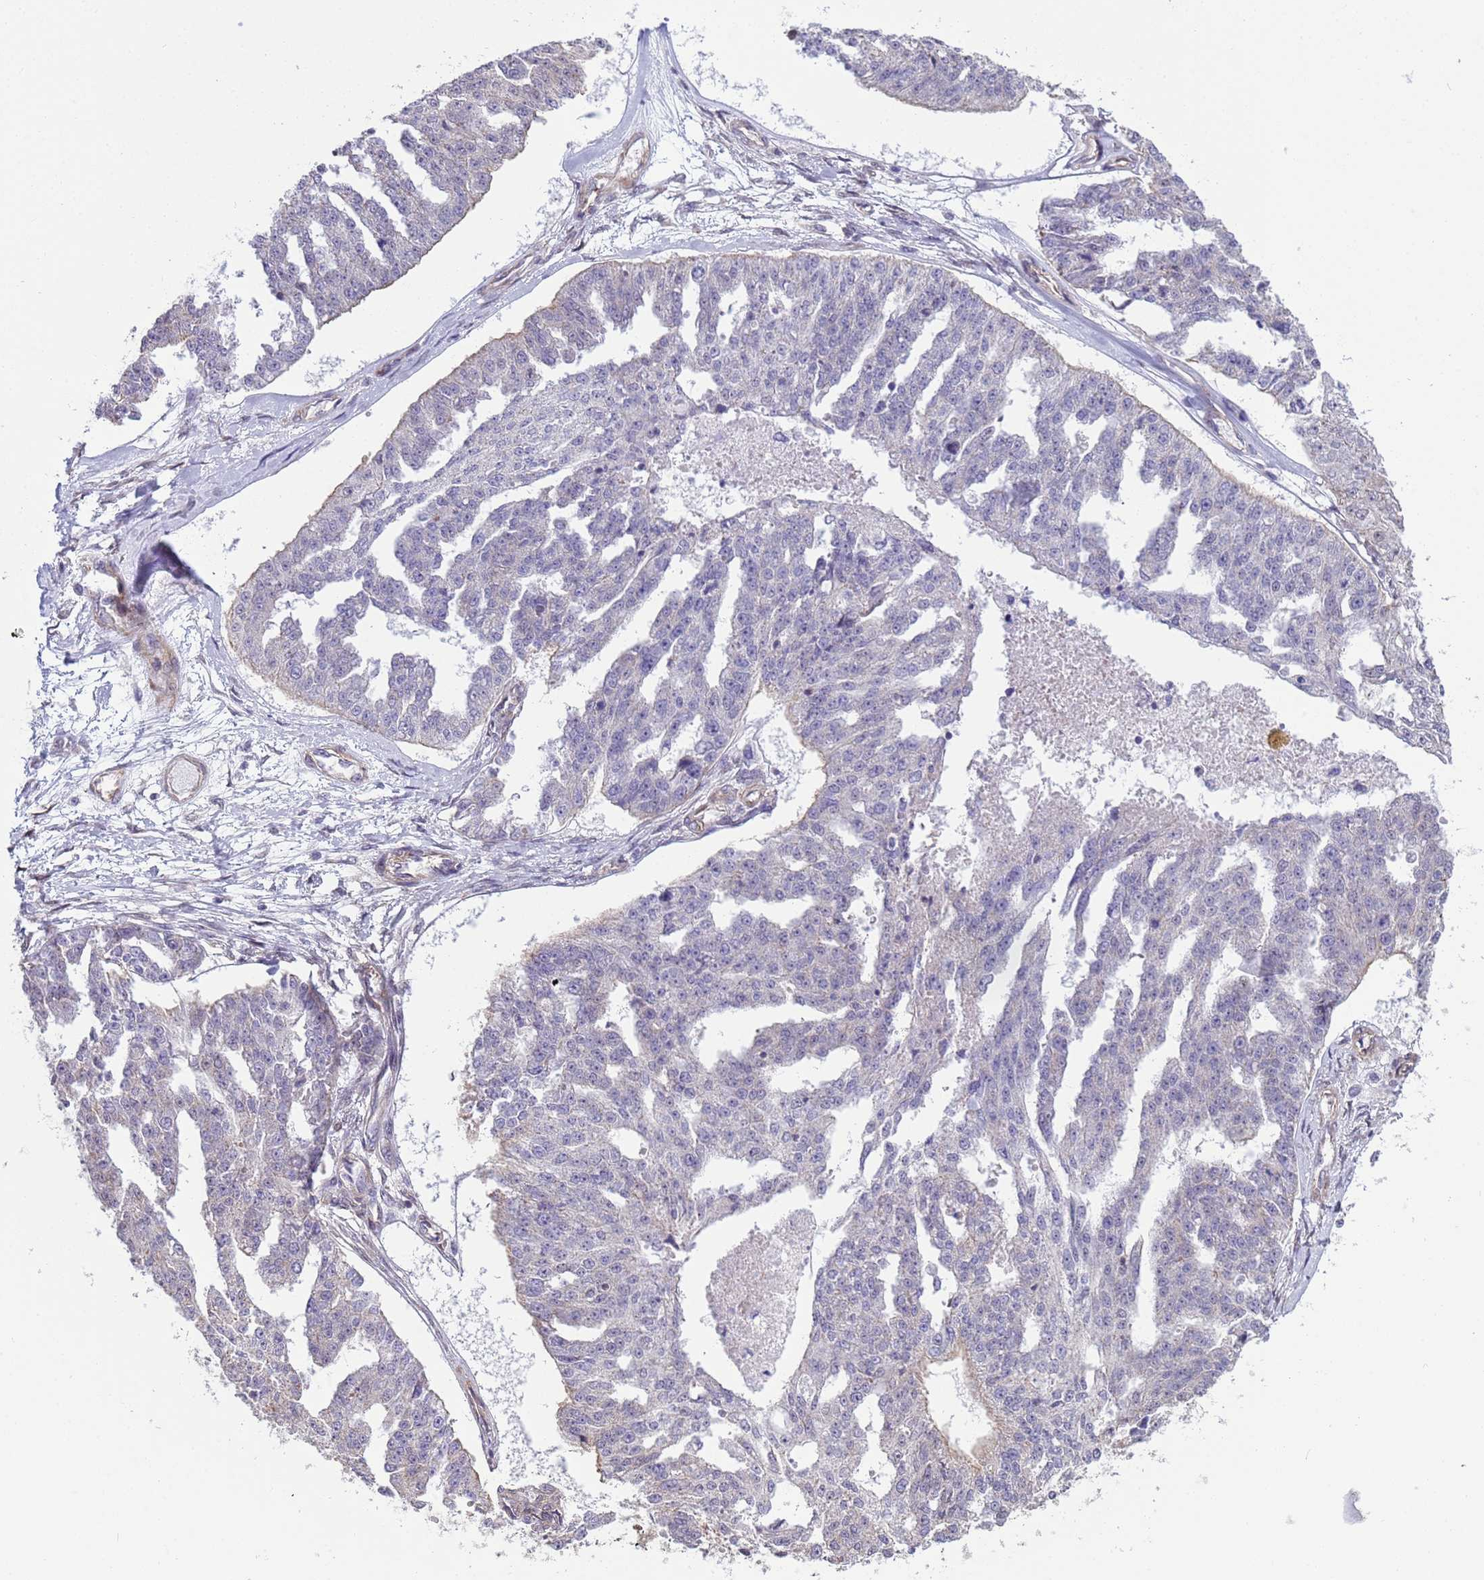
{"staining": {"intensity": "negative", "quantity": "none", "location": "none"}, "tissue": "ovarian cancer", "cell_type": "Tumor cells", "image_type": "cancer", "snomed": [{"axis": "morphology", "description": "Cystadenocarcinoma, serous, NOS"}, {"axis": "topography", "description": "Ovary"}], "caption": "High power microscopy photomicrograph of an immunohistochemistry (IHC) photomicrograph of serous cystadenocarcinoma (ovarian), revealing no significant positivity in tumor cells.", "gene": "ITGB4", "patient": {"sex": "female", "age": 58}}